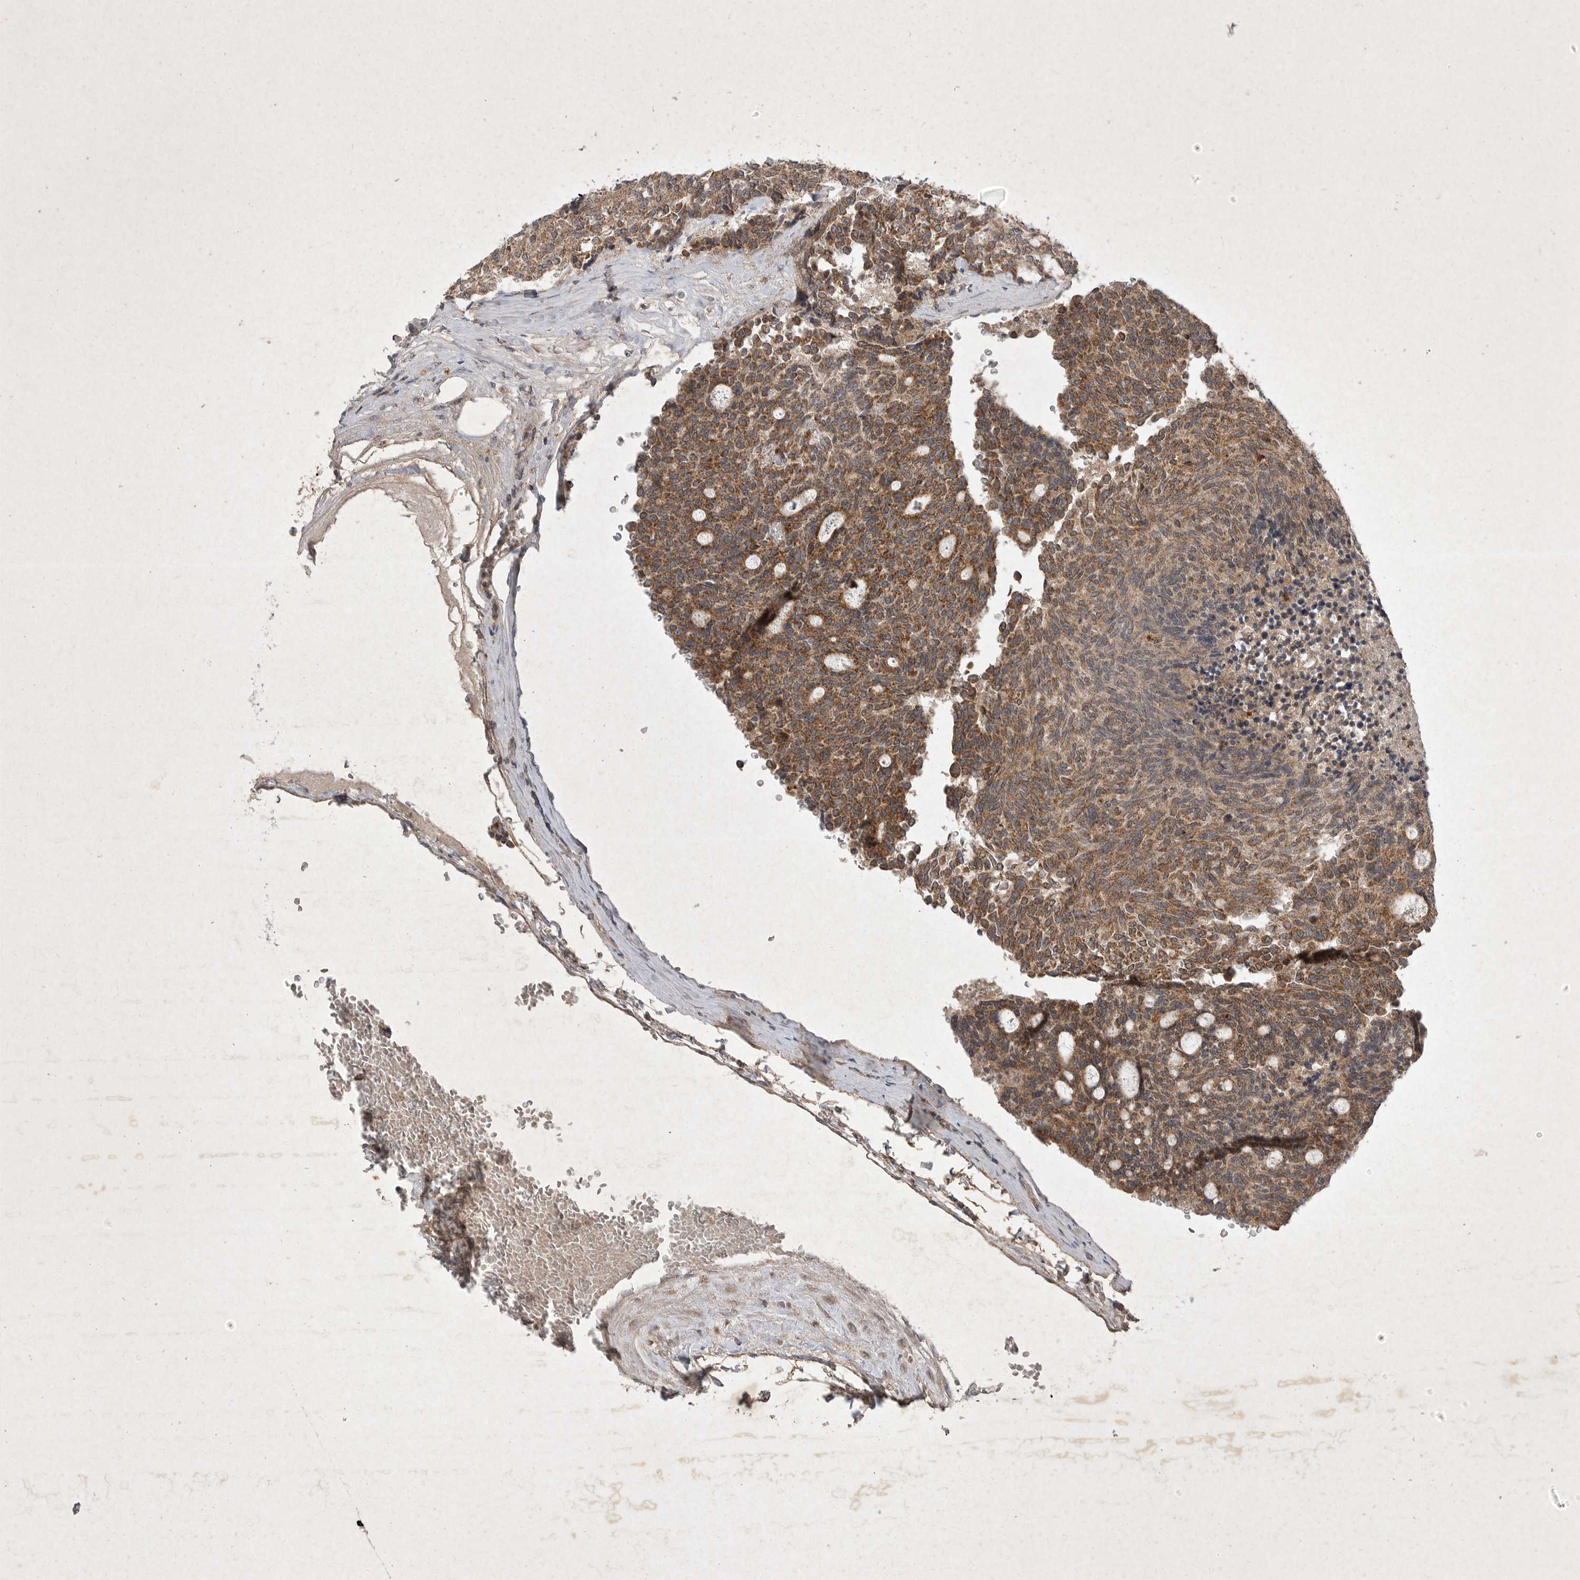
{"staining": {"intensity": "moderate", "quantity": ">75%", "location": "cytoplasmic/membranous"}, "tissue": "carcinoid", "cell_type": "Tumor cells", "image_type": "cancer", "snomed": [{"axis": "morphology", "description": "Carcinoid, malignant, NOS"}, {"axis": "topography", "description": "Pancreas"}], "caption": "Approximately >75% of tumor cells in human malignant carcinoid reveal moderate cytoplasmic/membranous protein staining as visualized by brown immunohistochemical staining.", "gene": "DDR1", "patient": {"sex": "female", "age": 54}}